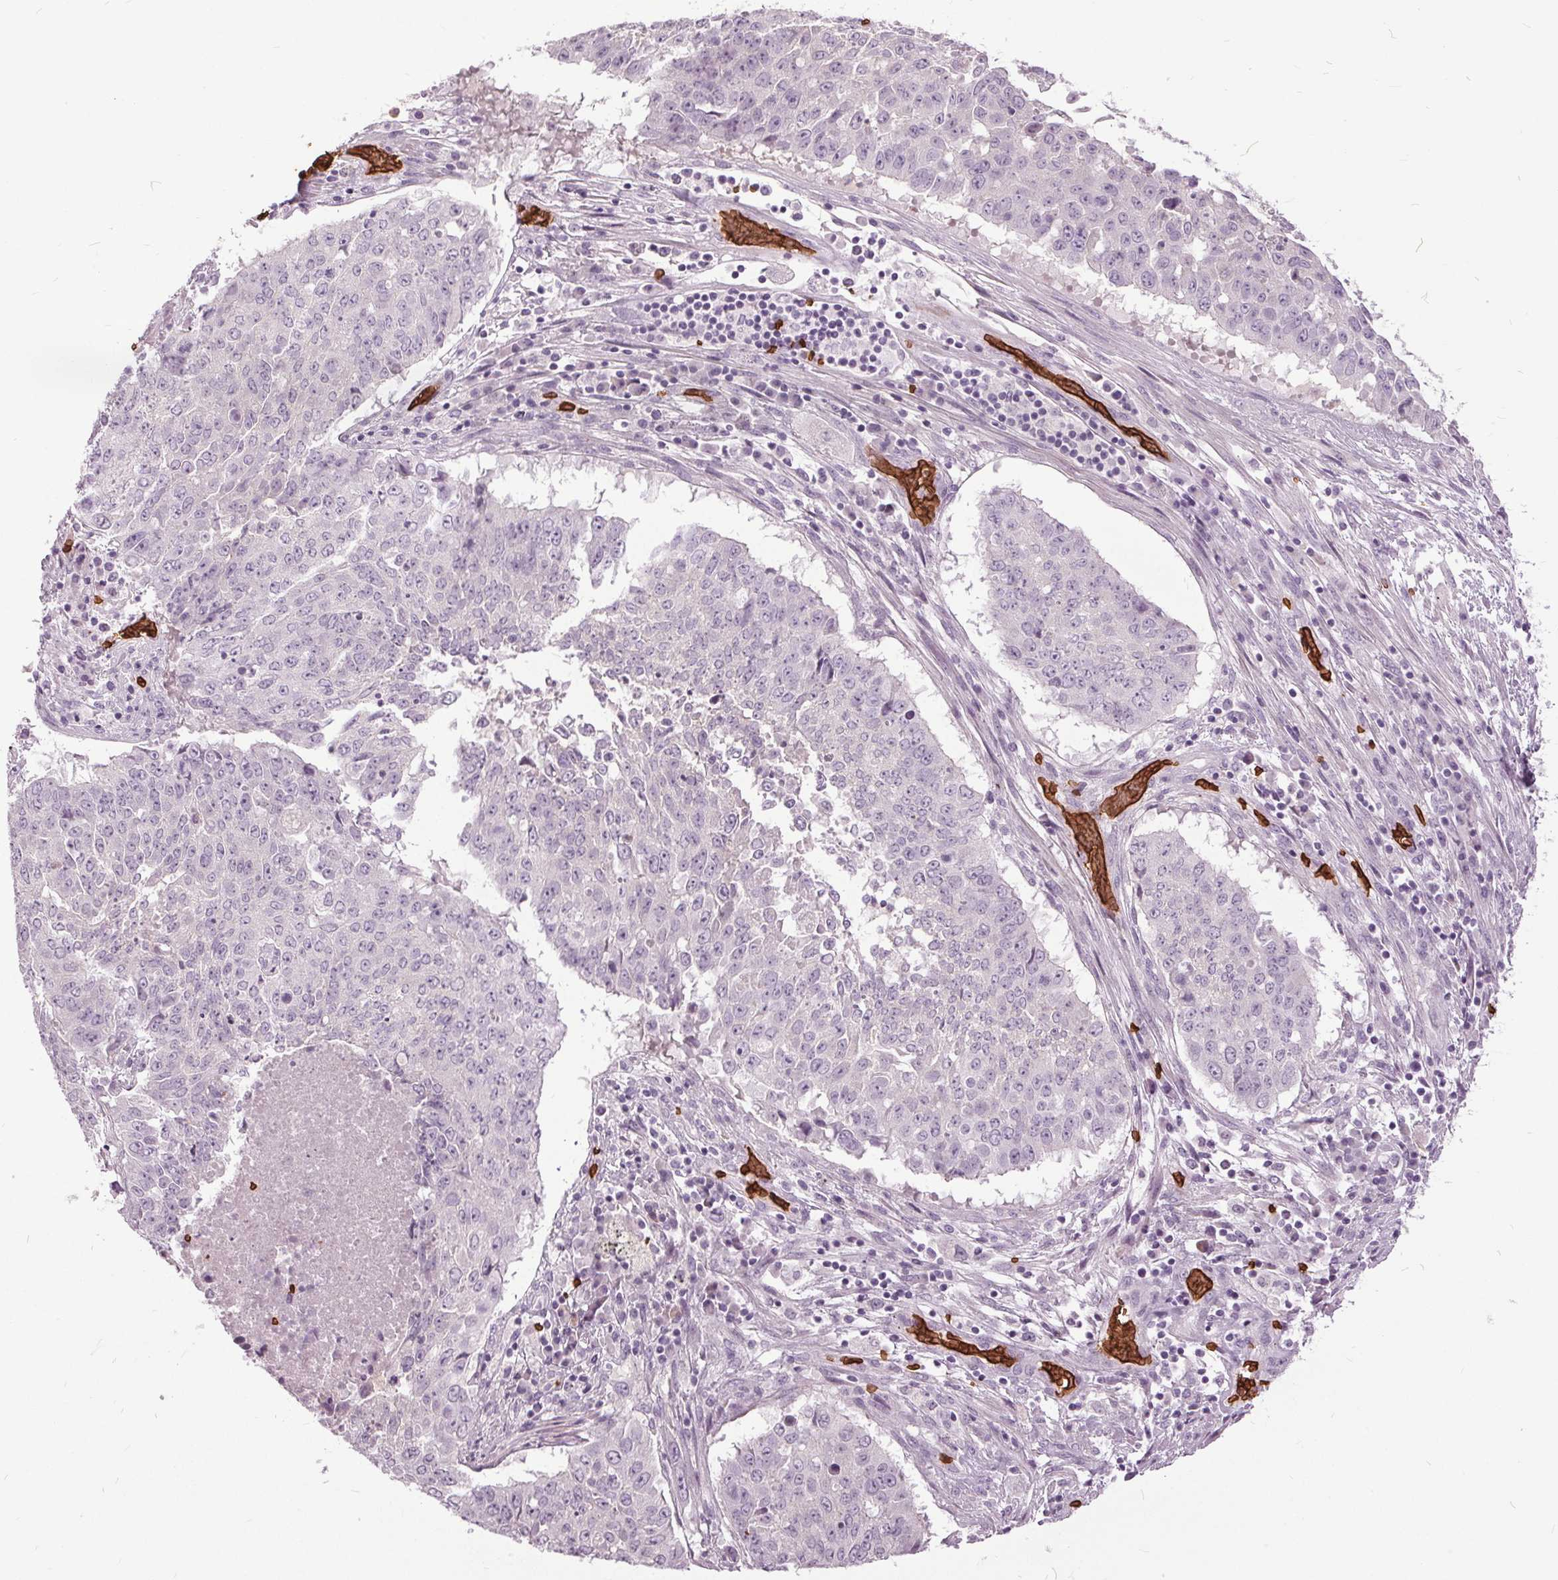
{"staining": {"intensity": "negative", "quantity": "none", "location": "none"}, "tissue": "lung cancer", "cell_type": "Tumor cells", "image_type": "cancer", "snomed": [{"axis": "morphology", "description": "Normal tissue, NOS"}, {"axis": "morphology", "description": "Squamous cell carcinoma, NOS"}, {"axis": "topography", "description": "Bronchus"}, {"axis": "topography", "description": "Lung"}], "caption": "Tumor cells are negative for protein expression in human lung cancer.", "gene": "SLC4A1", "patient": {"sex": "male", "age": 64}}